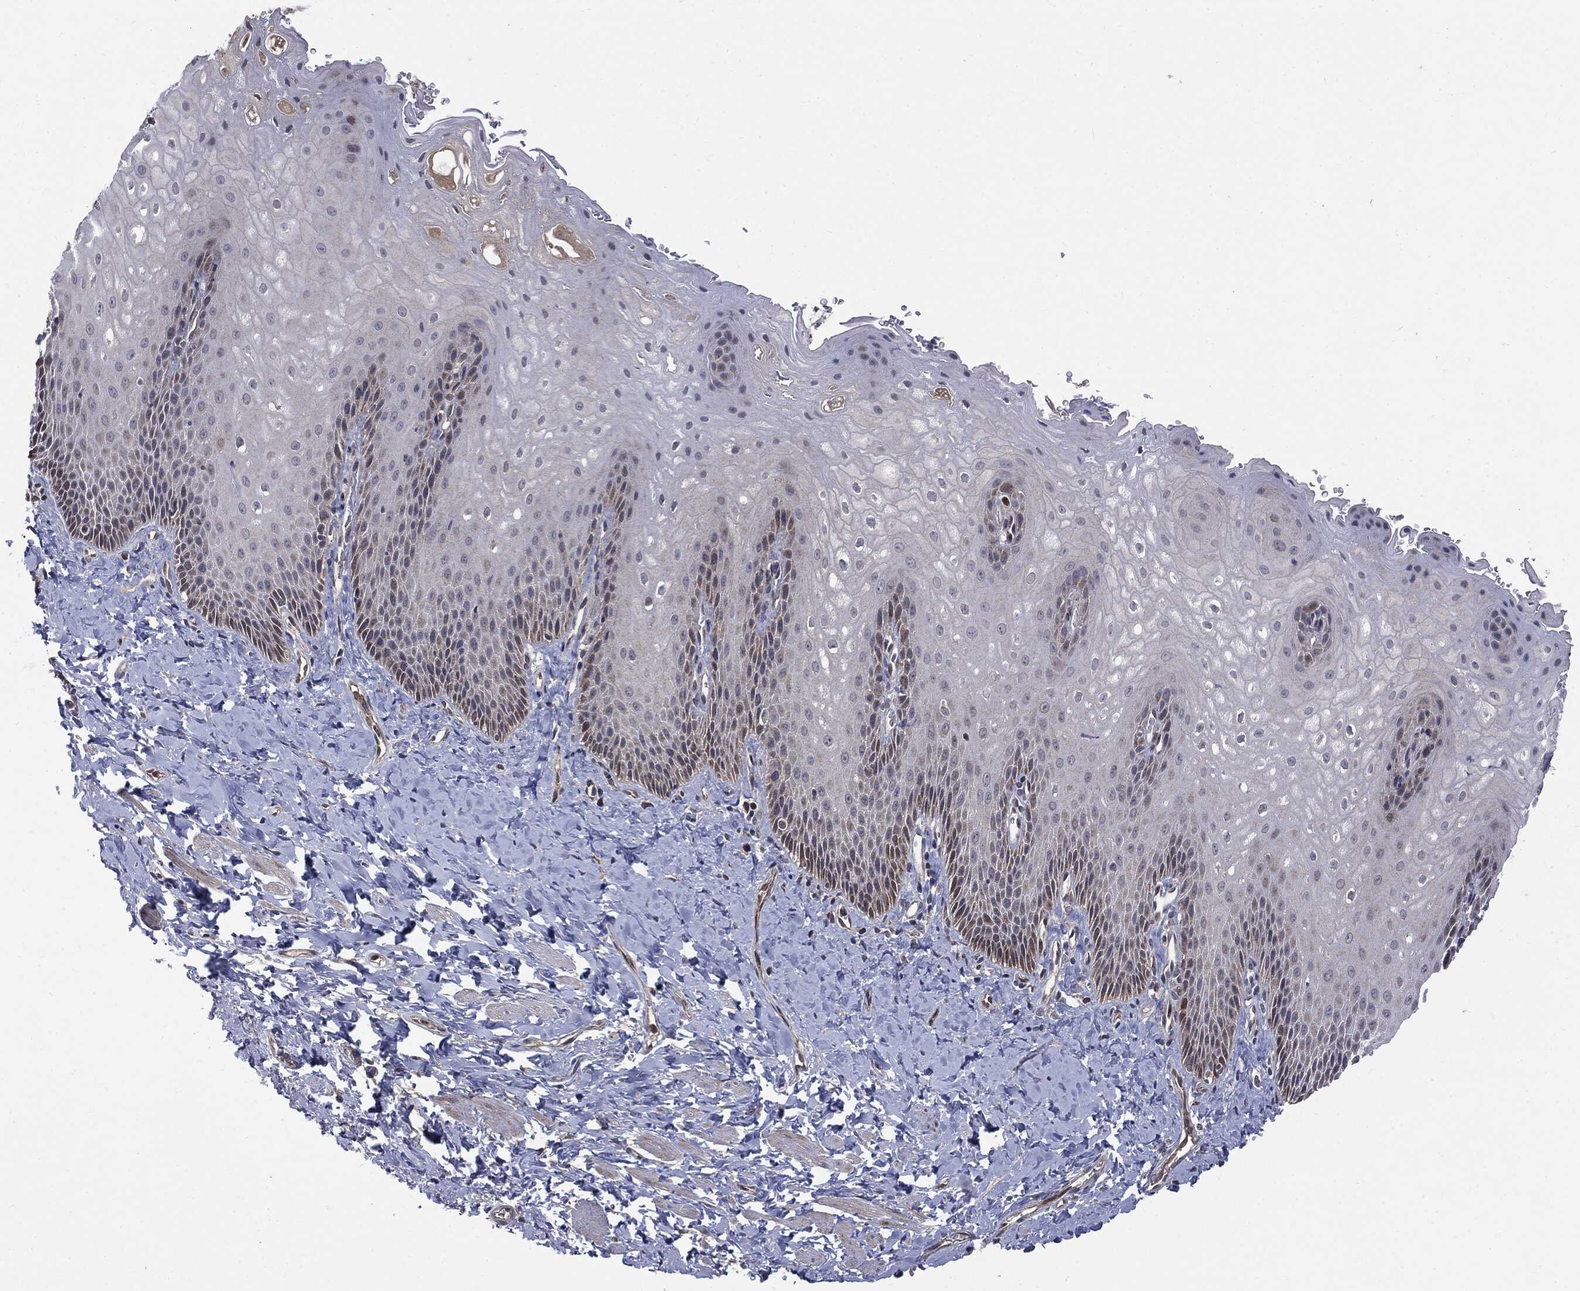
{"staining": {"intensity": "negative", "quantity": "none", "location": "none"}, "tissue": "esophagus", "cell_type": "Squamous epithelial cells", "image_type": "normal", "snomed": [{"axis": "morphology", "description": "Normal tissue, NOS"}, {"axis": "topography", "description": "Esophagus"}], "caption": "Squamous epithelial cells are negative for protein expression in unremarkable human esophagus. (Stains: DAB (3,3'-diaminobenzidine) immunohistochemistry (IHC) with hematoxylin counter stain, Microscopy: brightfield microscopy at high magnification).", "gene": "PTPA", "patient": {"sex": "male", "age": 64}}